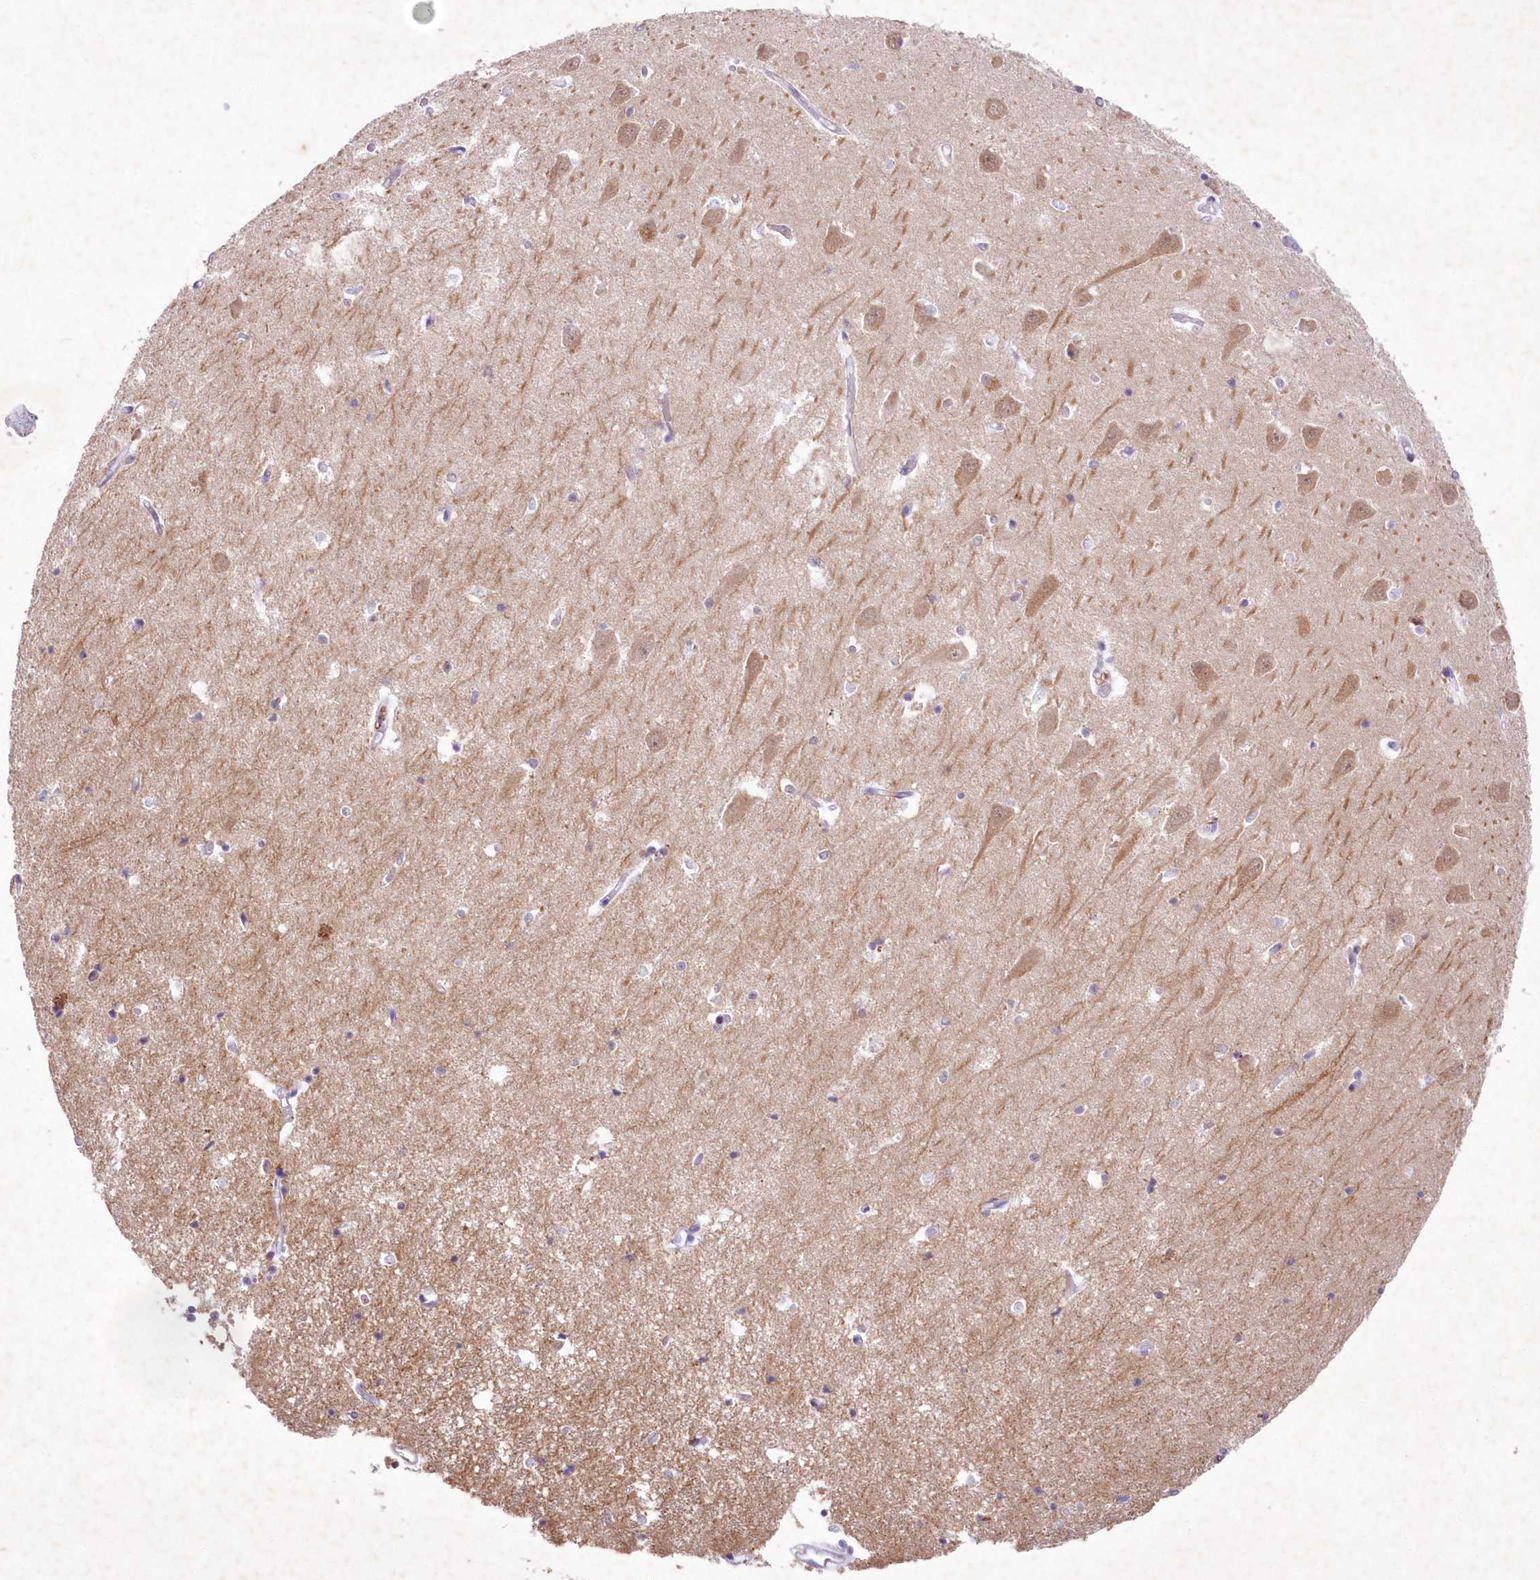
{"staining": {"intensity": "moderate", "quantity": "<25%", "location": "nuclear"}, "tissue": "hippocampus", "cell_type": "Glial cells", "image_type": "normal", "snomed": [{"axis": "morphology", "description": "Normal tissue, NOS"}, {"axis": "topography", "description": "Hippocampus"}], "caption": "Immunohistochemical staining of unremarkable hippocampus reveals low levels of moderate nuclear expression in approximately <25% of glial cells. (DAB IHC with brightfield microscopy, high magnification).", "gene": "ENSG00000275740", "patient": {"sex": "male", "age": 70}}